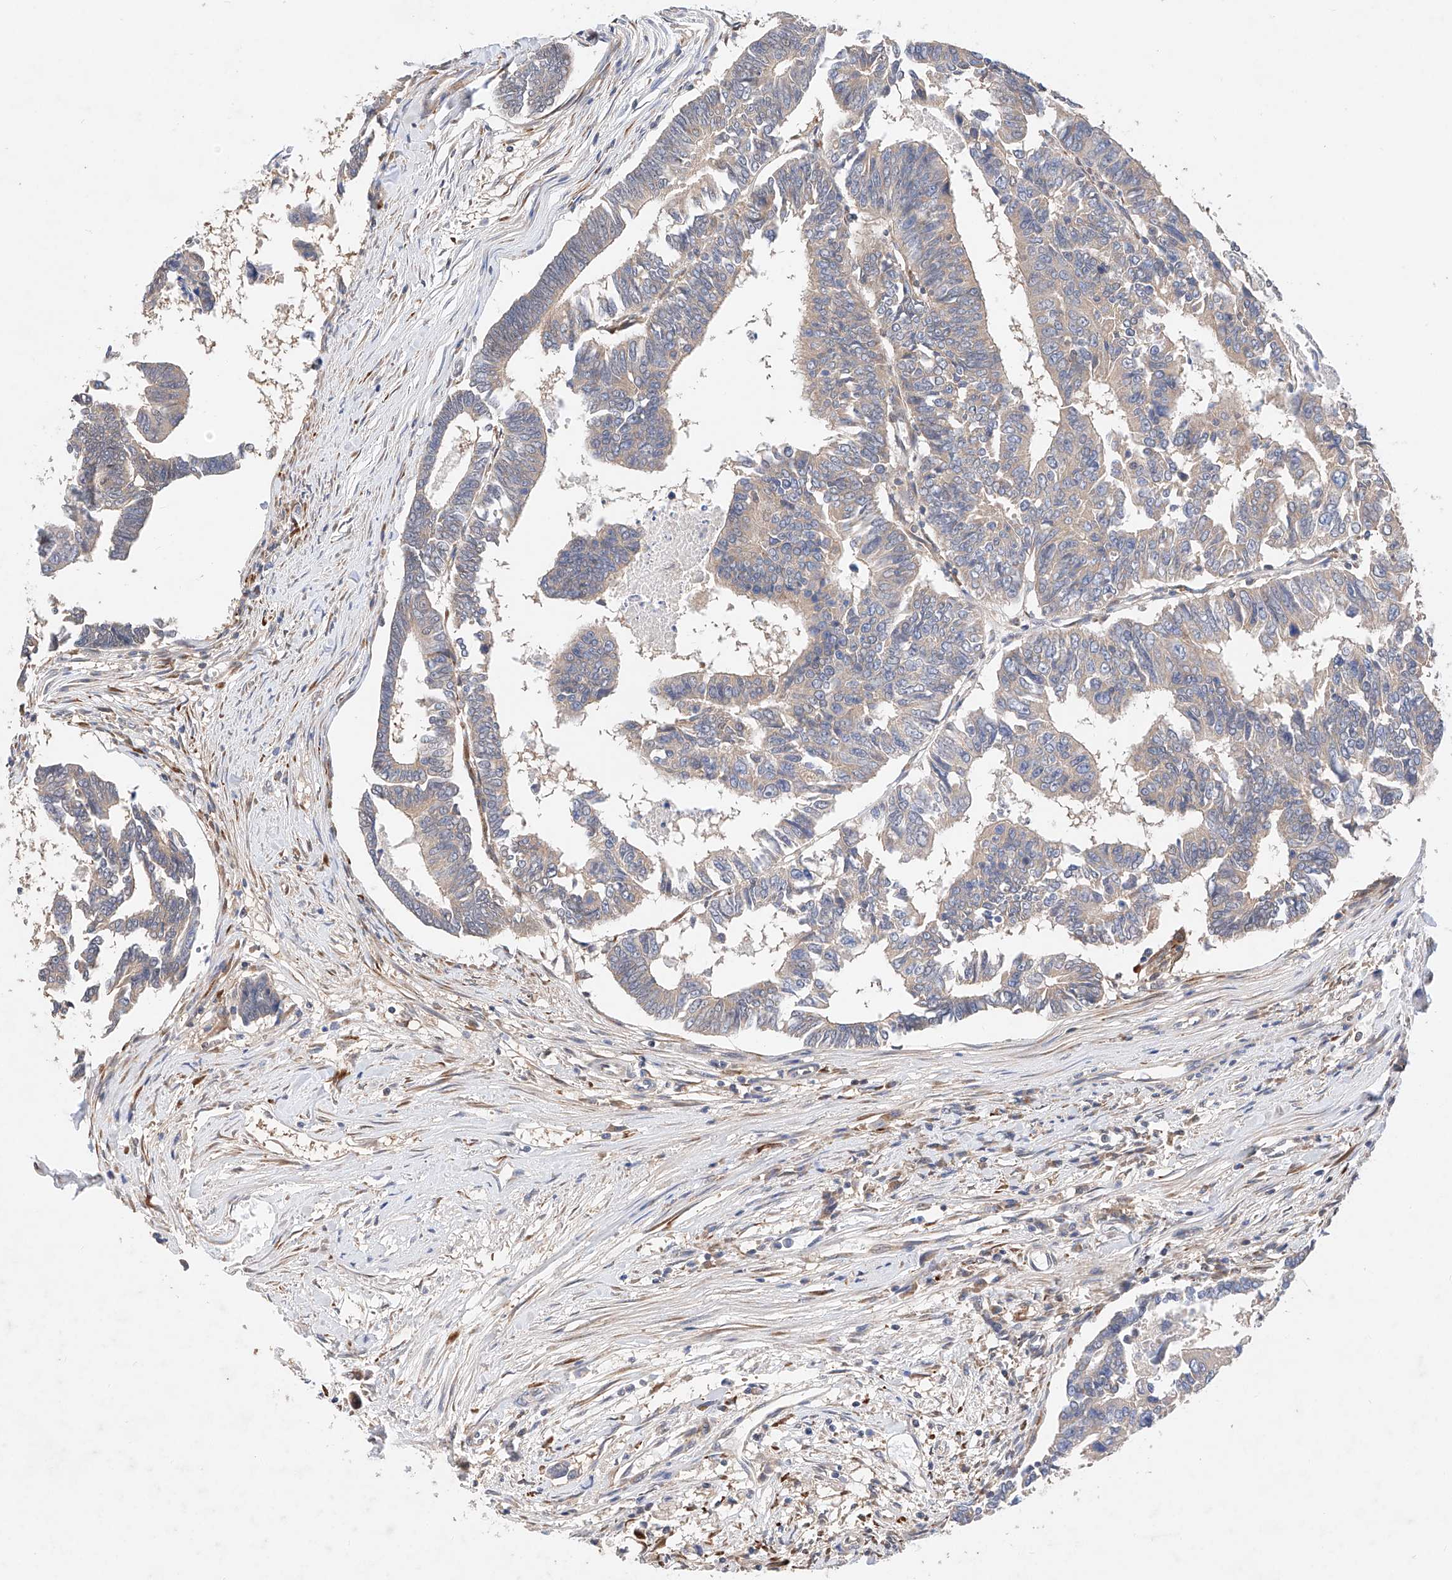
{"staining": {"intensity": "negative", "quantity": "none", "location": "none"}, "tissue": "colorectal cancer", "cell_type": "Tumor cells", "image_type": "cancer", "snomed": [{"axis": "morphology", "description": "Adenocarcinoma, NOS"}, {"axis": "topography", "description": "Rectum"}], "caption": "Human colorectal adenocarcinoma stained for a protein using immunohistochemistry demonstrates no positivity in tumor cells.", "gene": "ZSCAN4", "patient": {"sex": "female", "age": 65}}